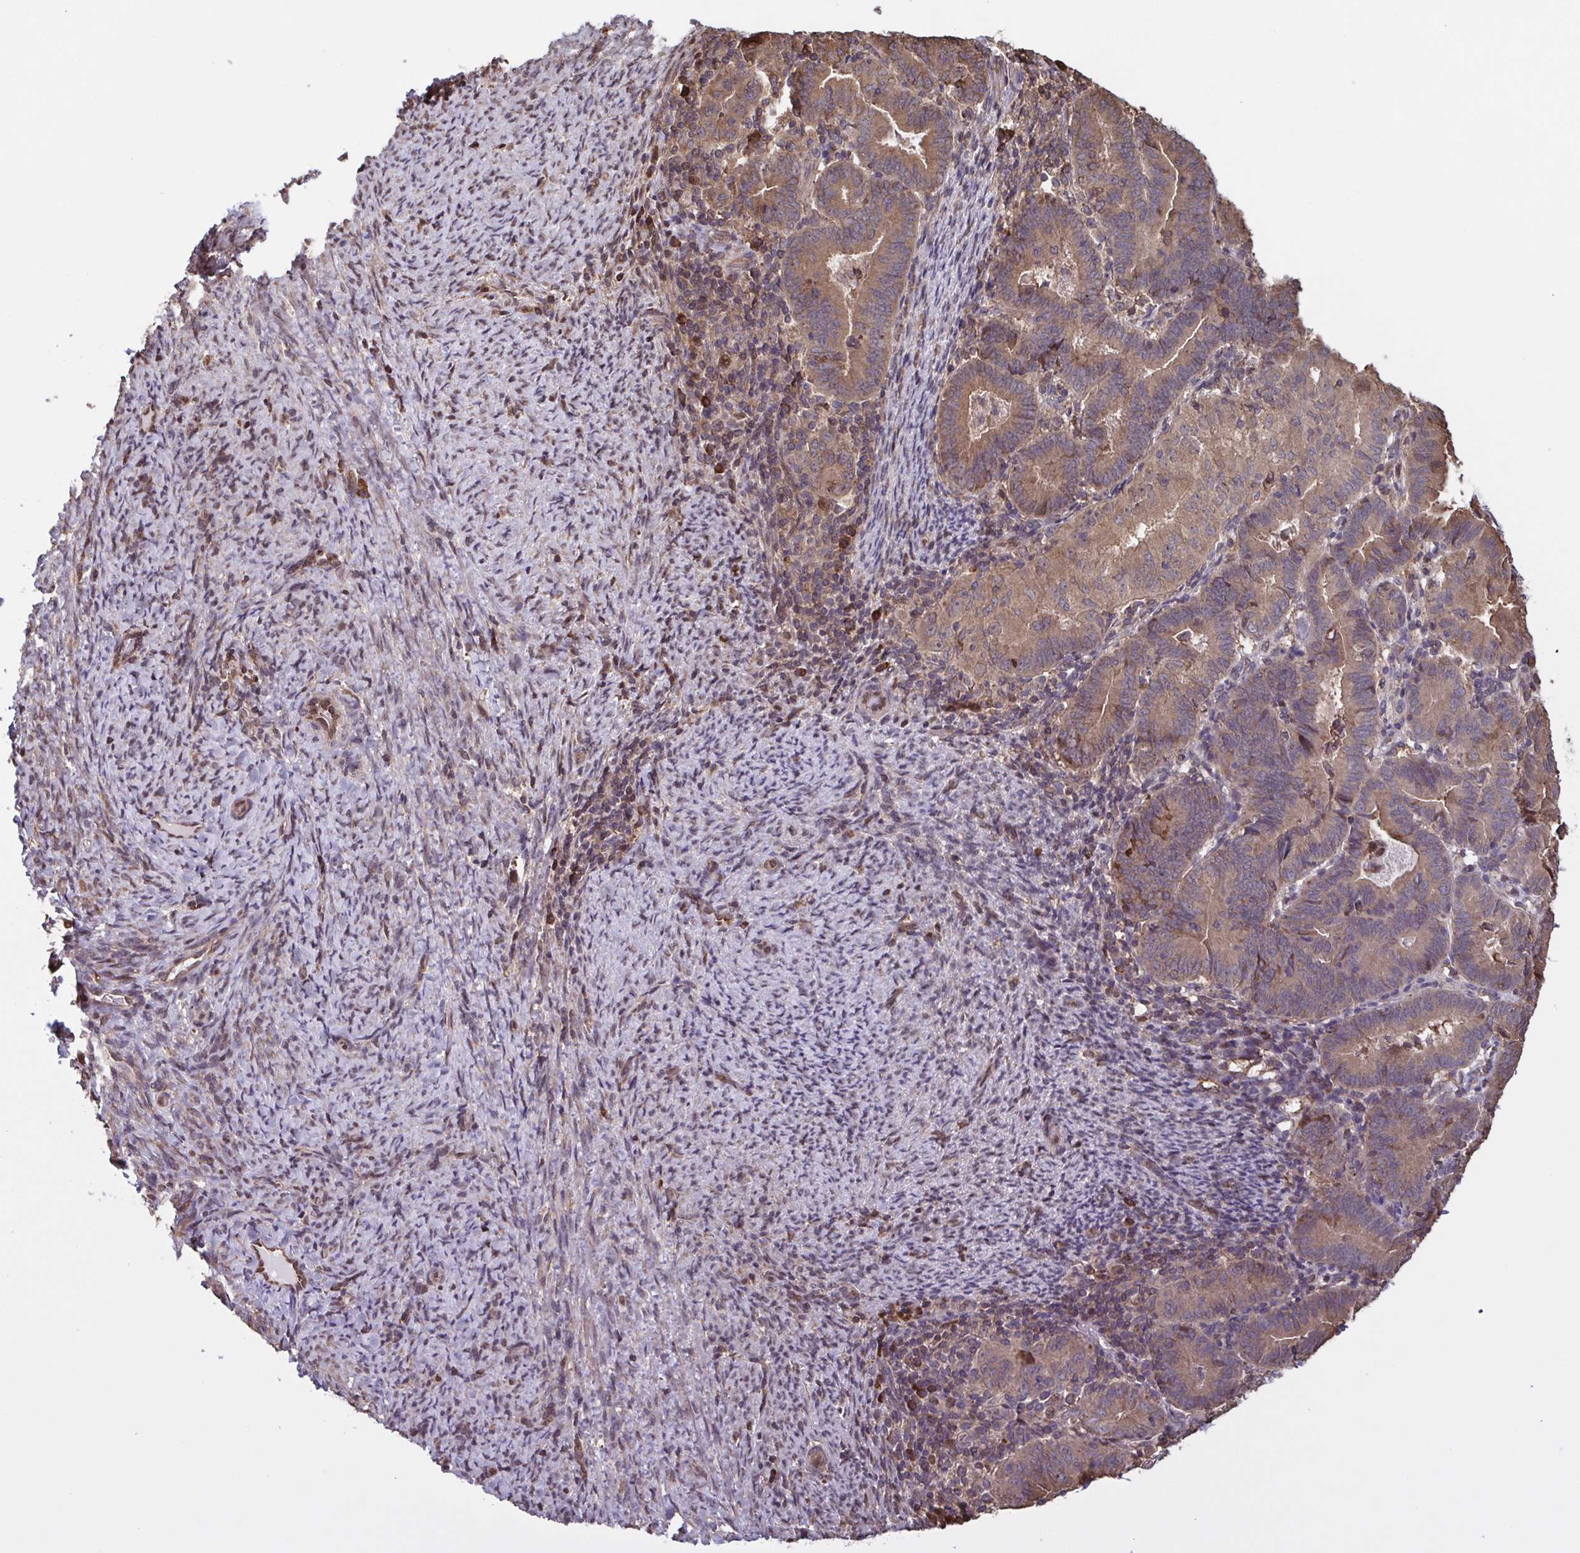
{"staining": {"intensity": "moderate", "quantity": ">75%", "location": "cytoplasmic/membranous"}, "tissue": "endometrial cancer", "cell_type": "Tumor cells", "image_type": "cancer", "snomed": [{"axis": "morphology", "description": "Adenocarcinoma, NOS"}, {"axis": "topography", "description": "Endometrium"}], "caption": "IHC staining of endometrial cancer, which reveals medium levels of moderate cytoplasmic/membranous staining in approximately >75% of tumor cells indicating moderate cytoplasmic/membranous protein staining. The staining was performed using DAB (3,3'-diaminobenzidine) (brown) for protein detection and nuclei were counterstained in hematoxylin (blue).", "gene": "SEC63", "patient": {"sex": "female", "age": 70}}